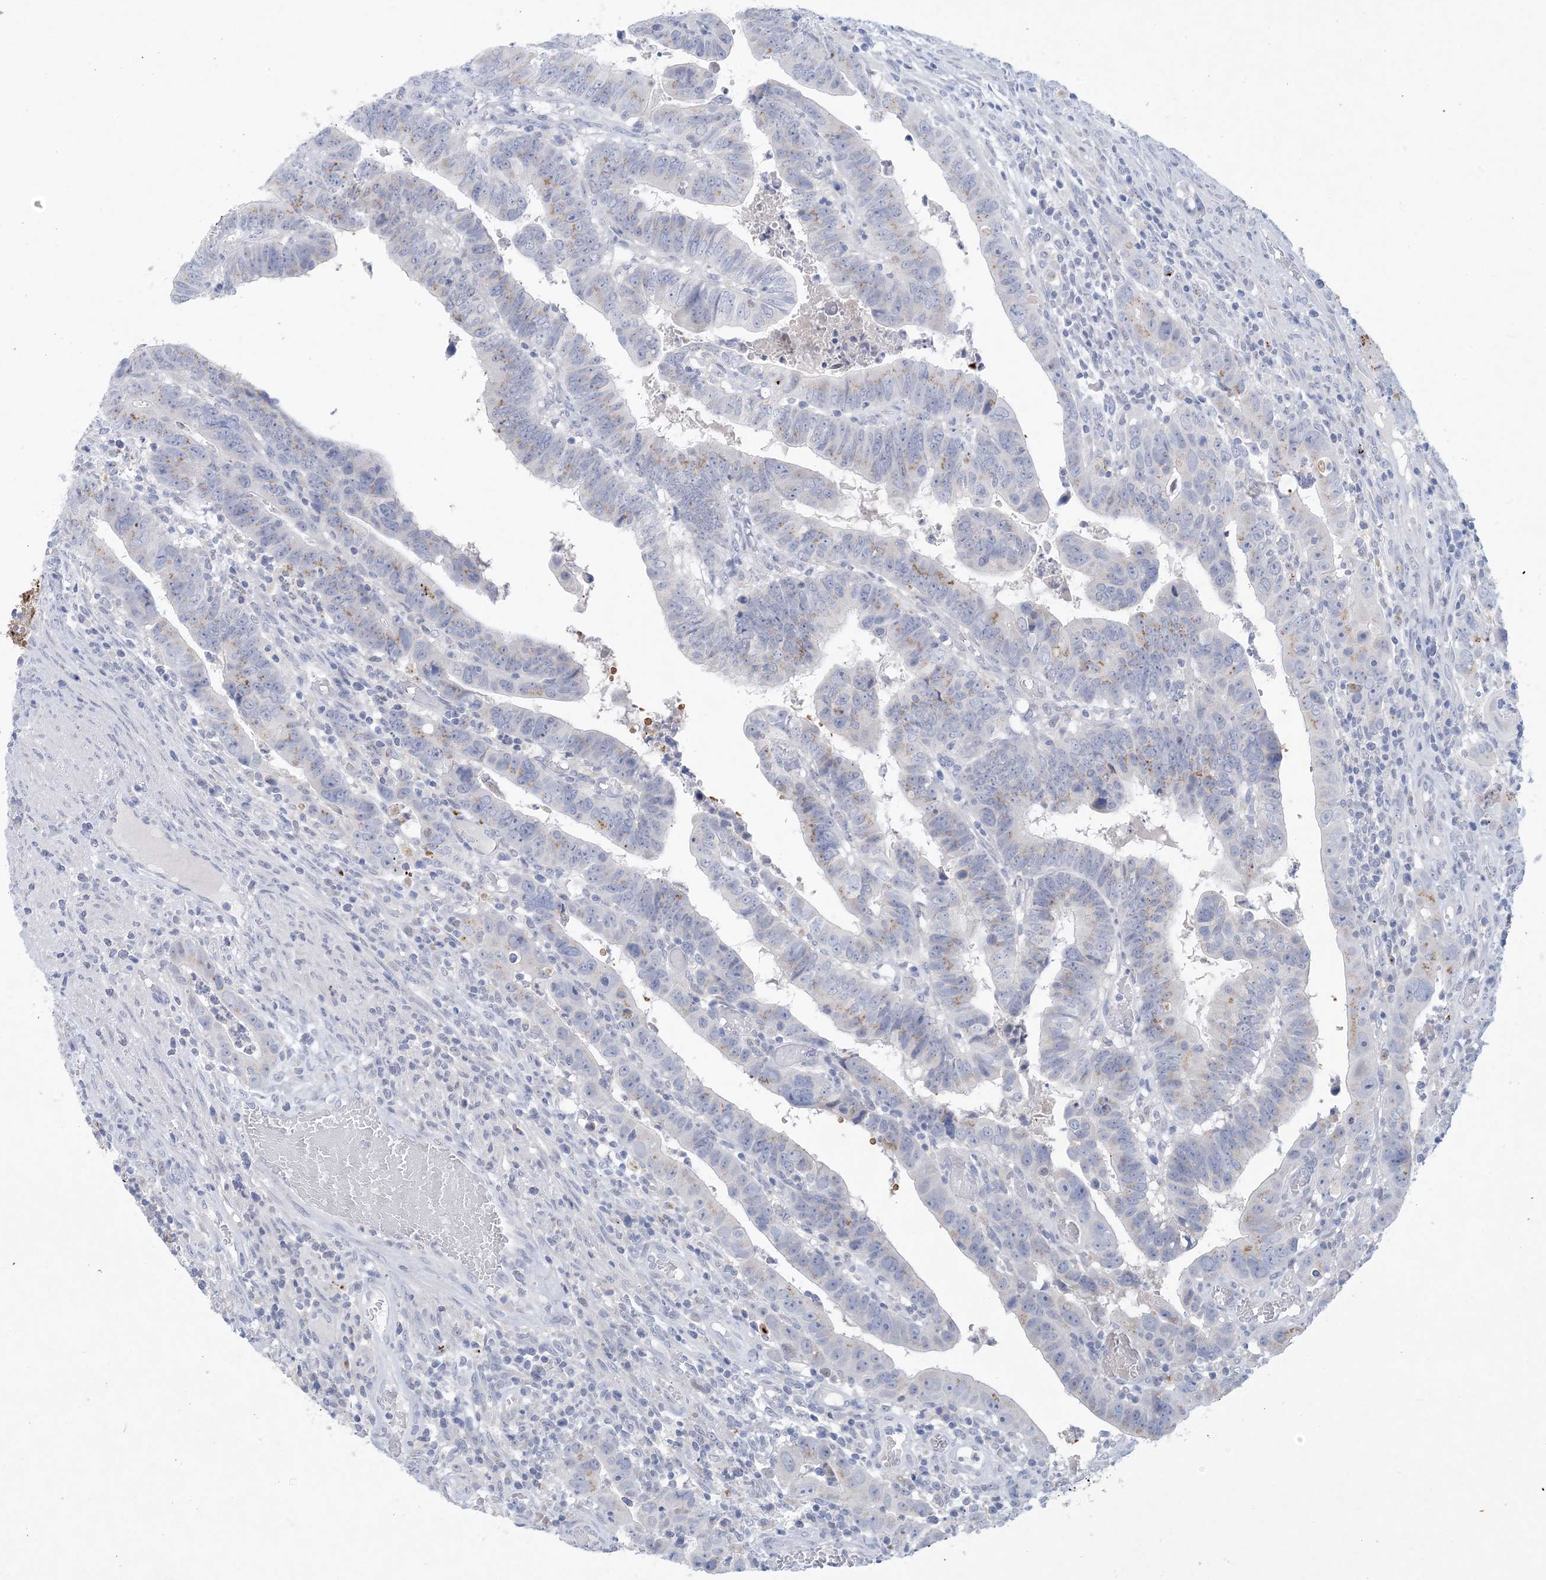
{"staining": {"intensity": "weak", "quantity": "<25%", "location": "cytoplasmic/membranous"}, "tissue": "colorectal cancer", "cell_type": "Tumor cells", "image_type": "cancer", "snomed": [{"axis": "morphology", "description": "Normal tissue, NOS"}, {"axis": "morphology", "description": "Adenocarcinoma, NOS"}, {"axis": "topography", "description": "Rectum"}], "caption": "This is an immunohistochemistry micrograph of human colorectal adenocarcinoma. There is no expression in tumor cells.", "gene": "GABRG1", "patient": {"sex": "female", "age": 65}}